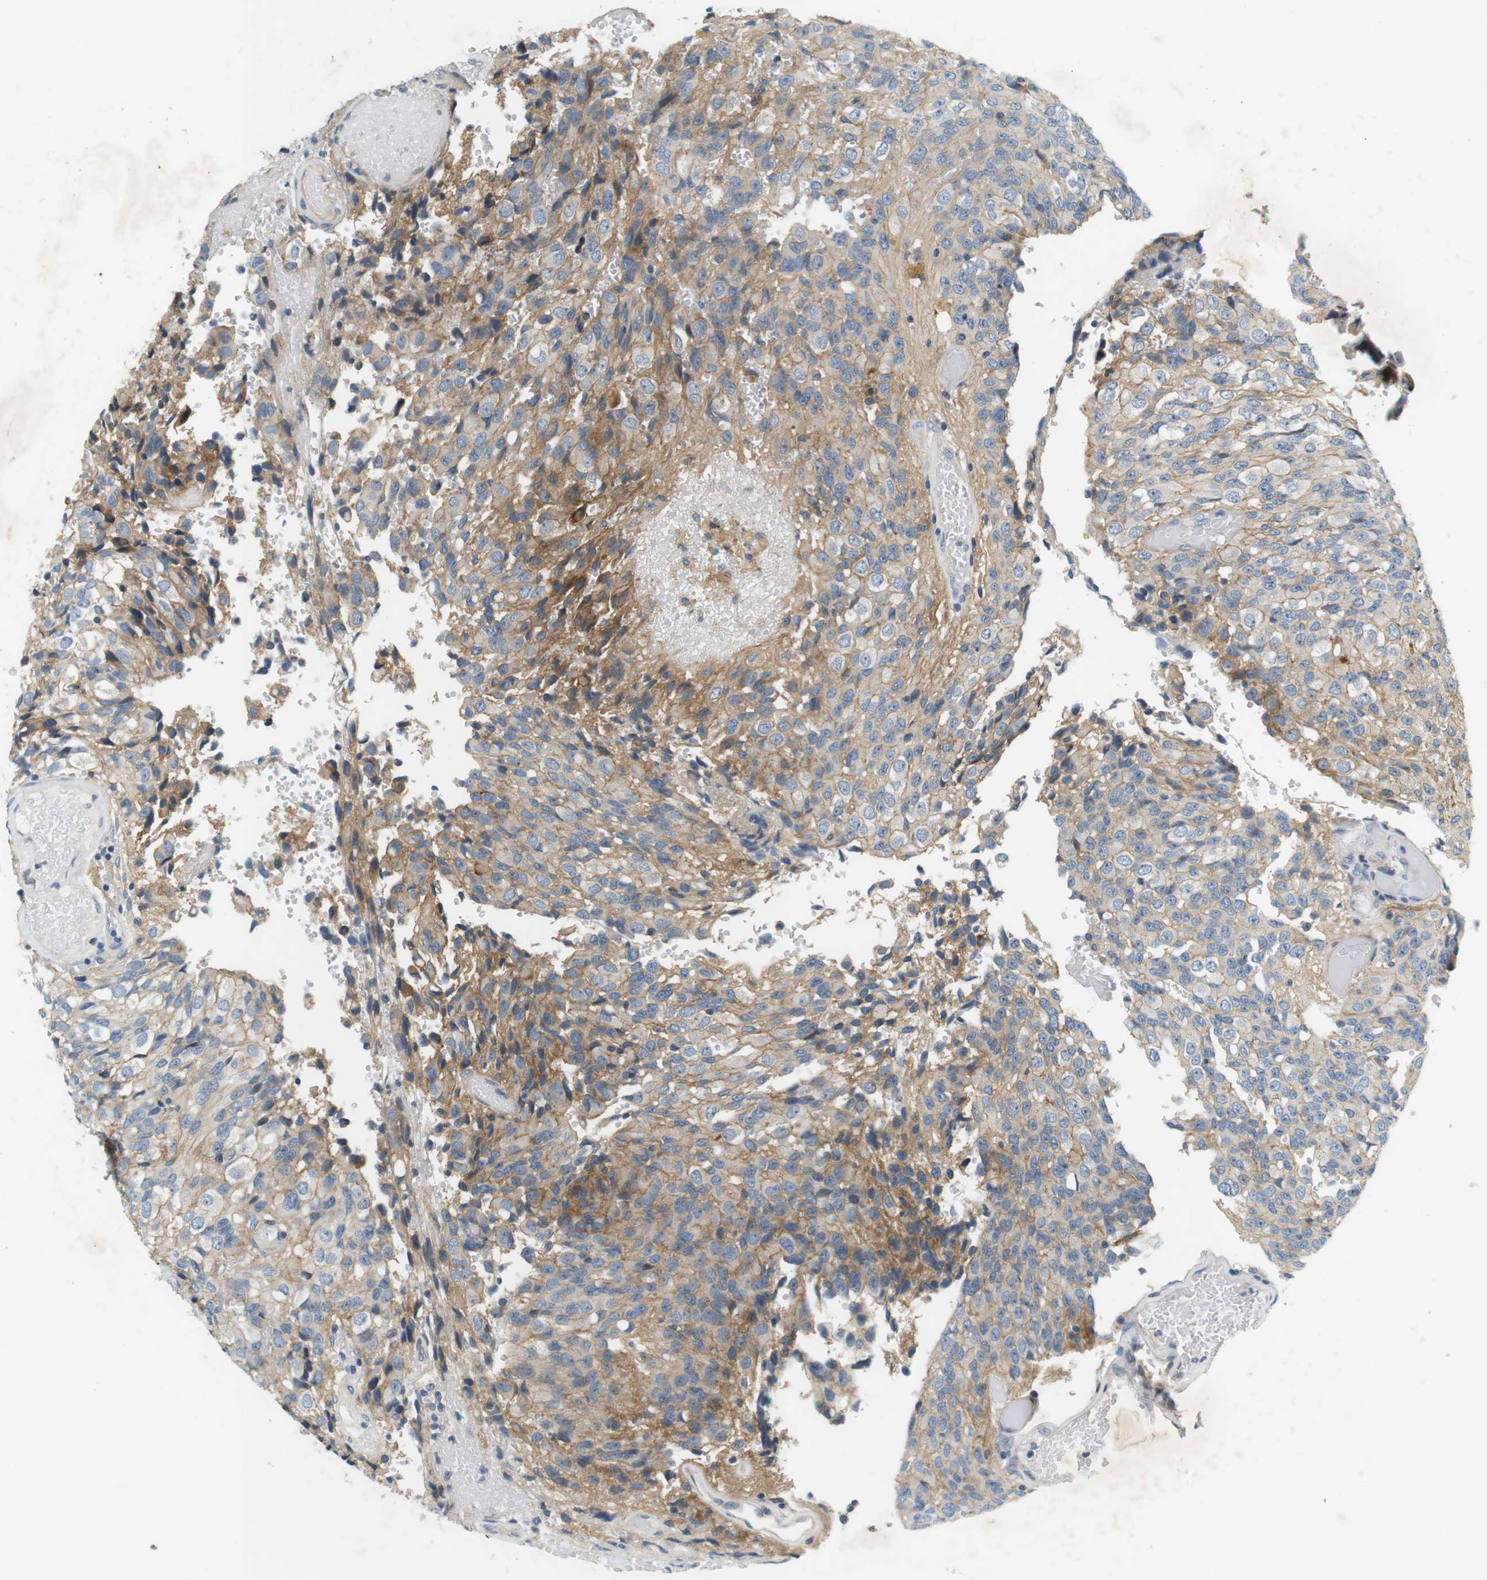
{"staining": {"intensity": "moderate", "quantity": "<25%", "location": "cytoplasmic/membranous"}, "tissue": "glioma", "cell_type": "Tumor cells", "image_type": "cancer", "snomed": [{"axis": "morphology", "description": "Glioma, malignant, High grade"}, {"axis": "topography", "description": "Brain"}], "caption": "Glioma stained with a protein marker demonstrates moderate staining in tumor cells.", "gene": "SLC30A1", "patient": {"sex": "male", "age": 32}}